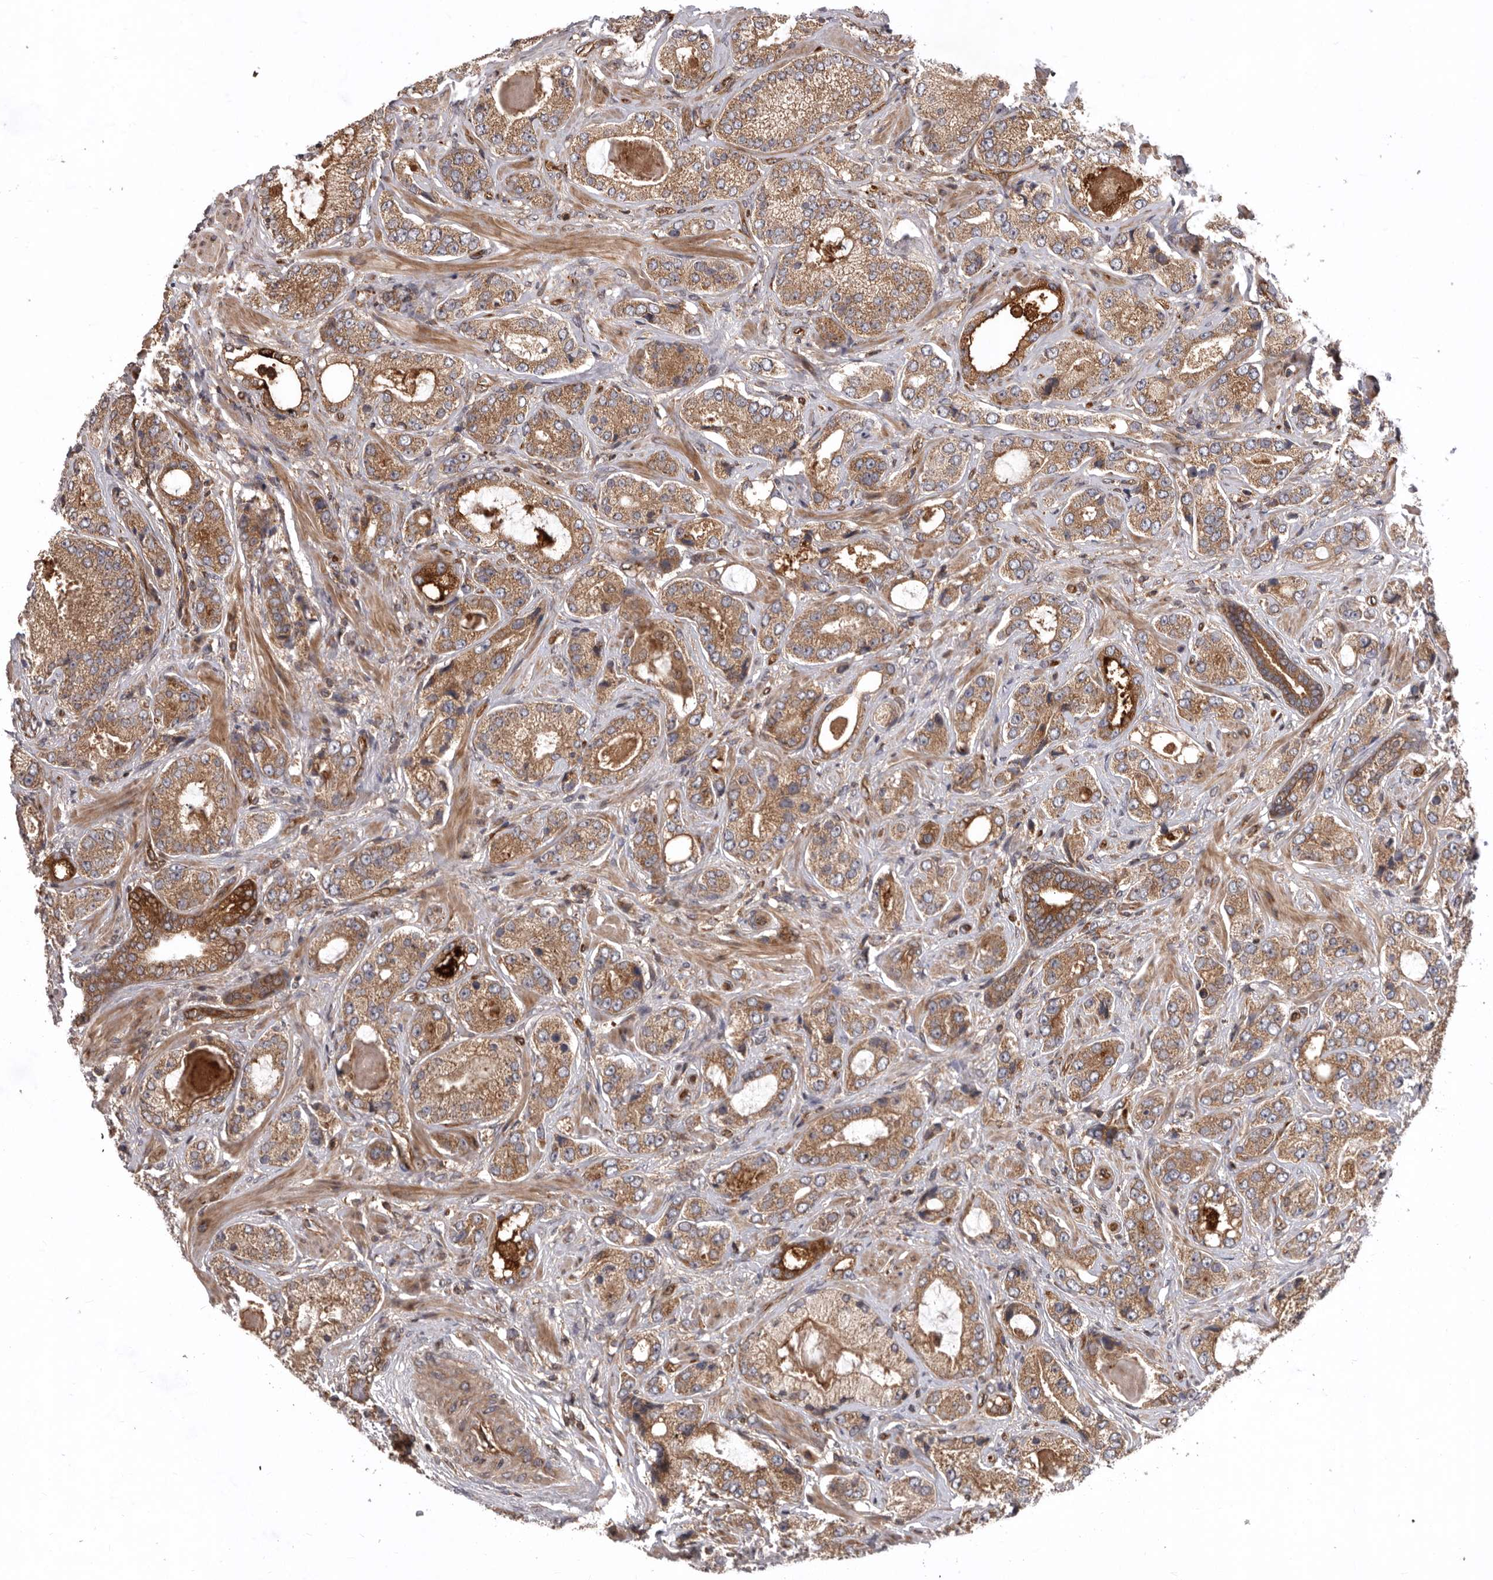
{"staining": {"intensity": "moderate", "quantity": ">75%", "location": "cytoplasmic/membranous"}, "tissue": "prostate cancer", "cell_type": "Tumor cells", "image_type": "cancer", "snomed": [{"axis": "morphology", "description": "Normal tissue, NOS"}, {"axis": "morphology", "description": "Adenocarcinoma, High grade"}, {"axis": "topography", "description": "Prostate"}, {"axis": "topography", "description": "Peripheral nerve tissue"}], "caption": "About >75% of tumor cells in human prostate cancer demonstrate moderate cytoplasmic/membranous protein positivity as visualized by brown immunohistochemical staining.", "gene": "DHDDS", "patient": {"sex": "male", "age": 59}}